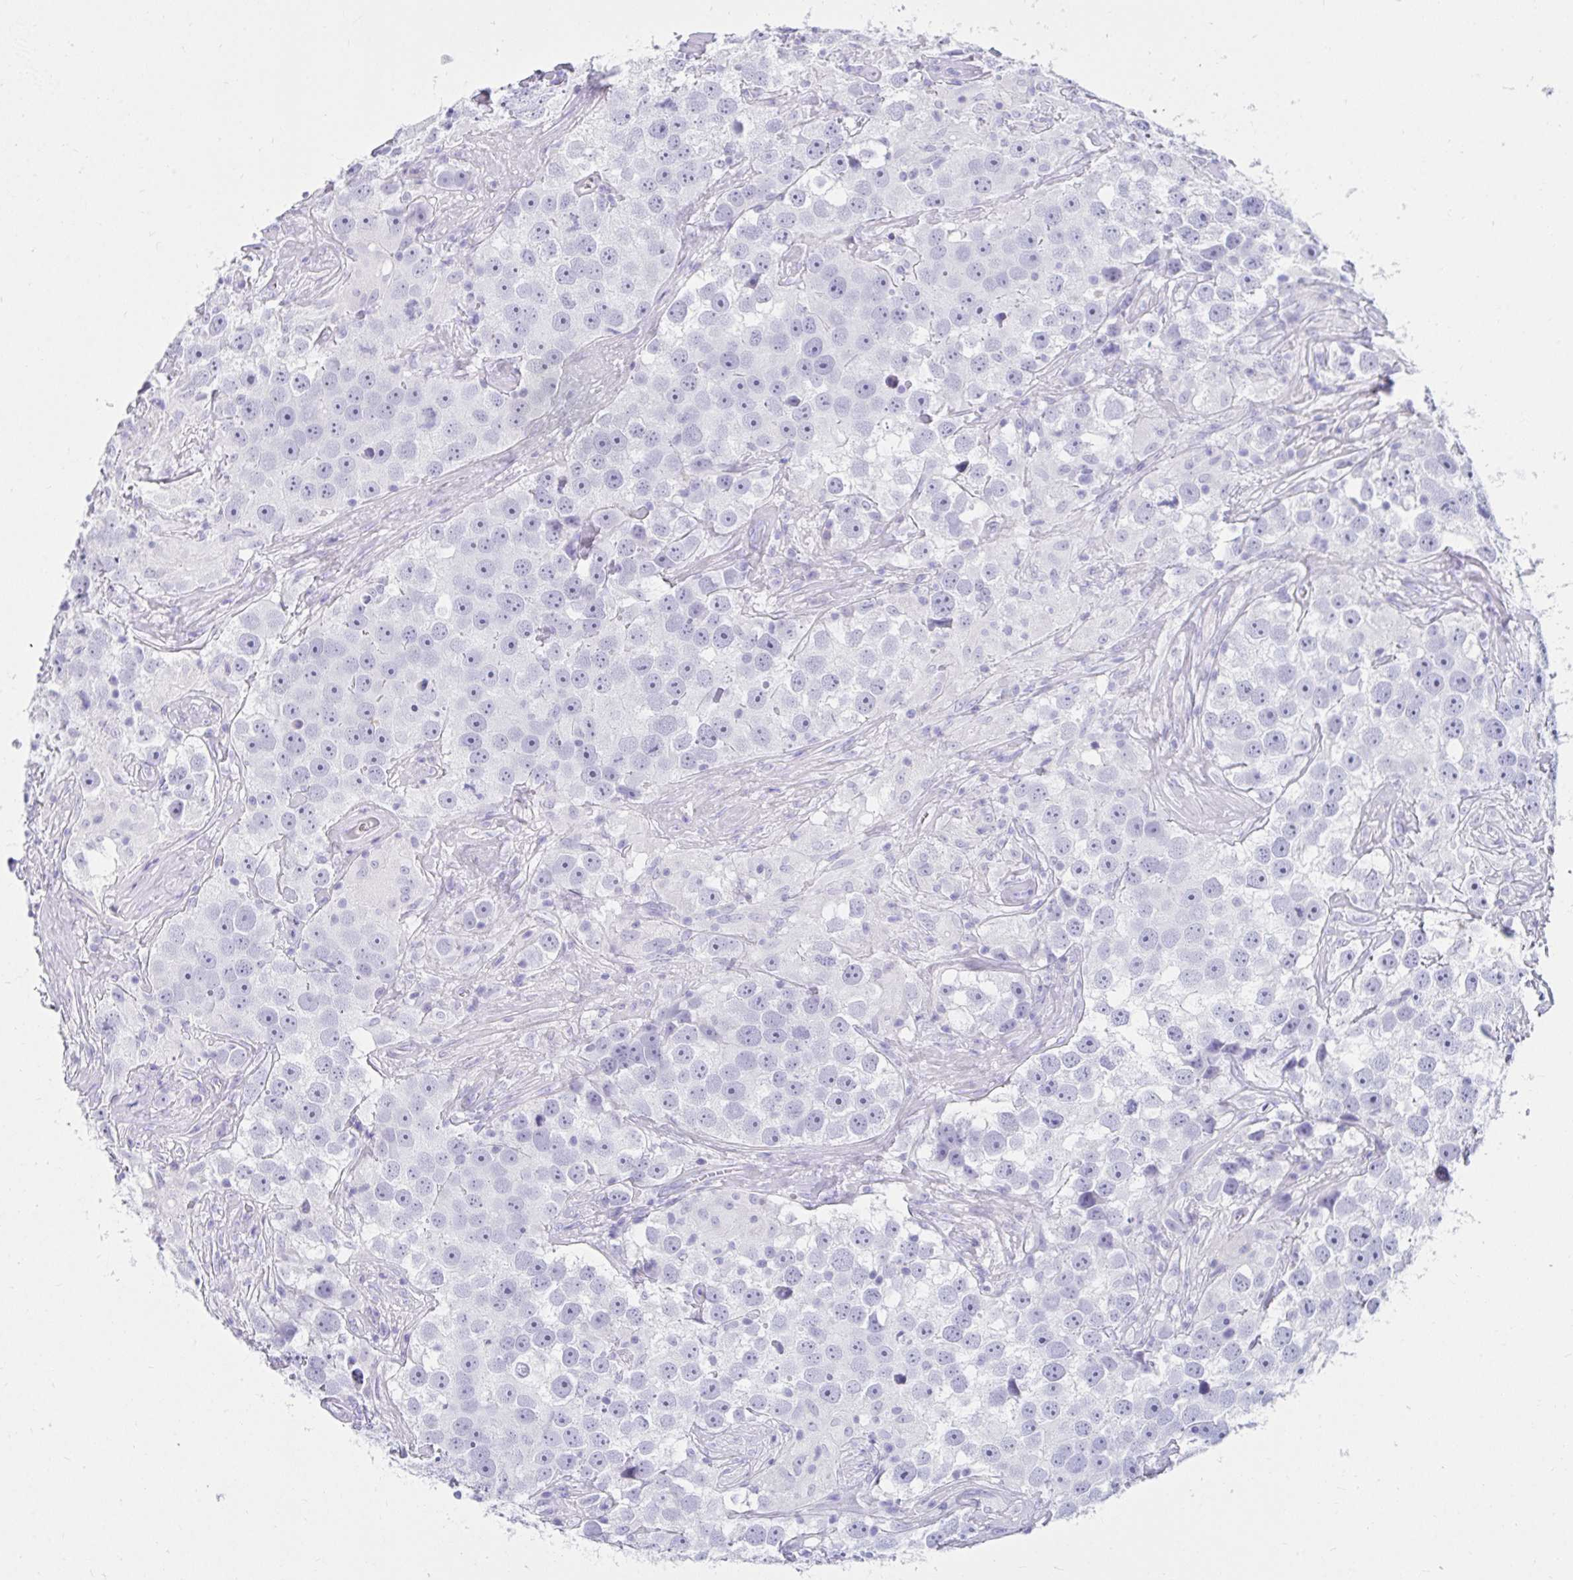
{"staining": {"intensity": "negative", "quantity": "none", "location": "none"}, "tissue": "testis cancer", "cell_type": "Tumor cells", "image_type": "cancer", "snomed": [{"axis": "morphology", "description": "Seminoma, NOS"}, {"axis": "topography", "description": "Testis"}], "caption": "There is no significant staining in tumor cells of testis seminoma. Brightfield microscopy of immunohistochemistry stained with DAB (brown) and hematoxylin (blue), captured at high magnification.", "gene": "DPEP3", "patient": {"sex": "male", "age": 49}}